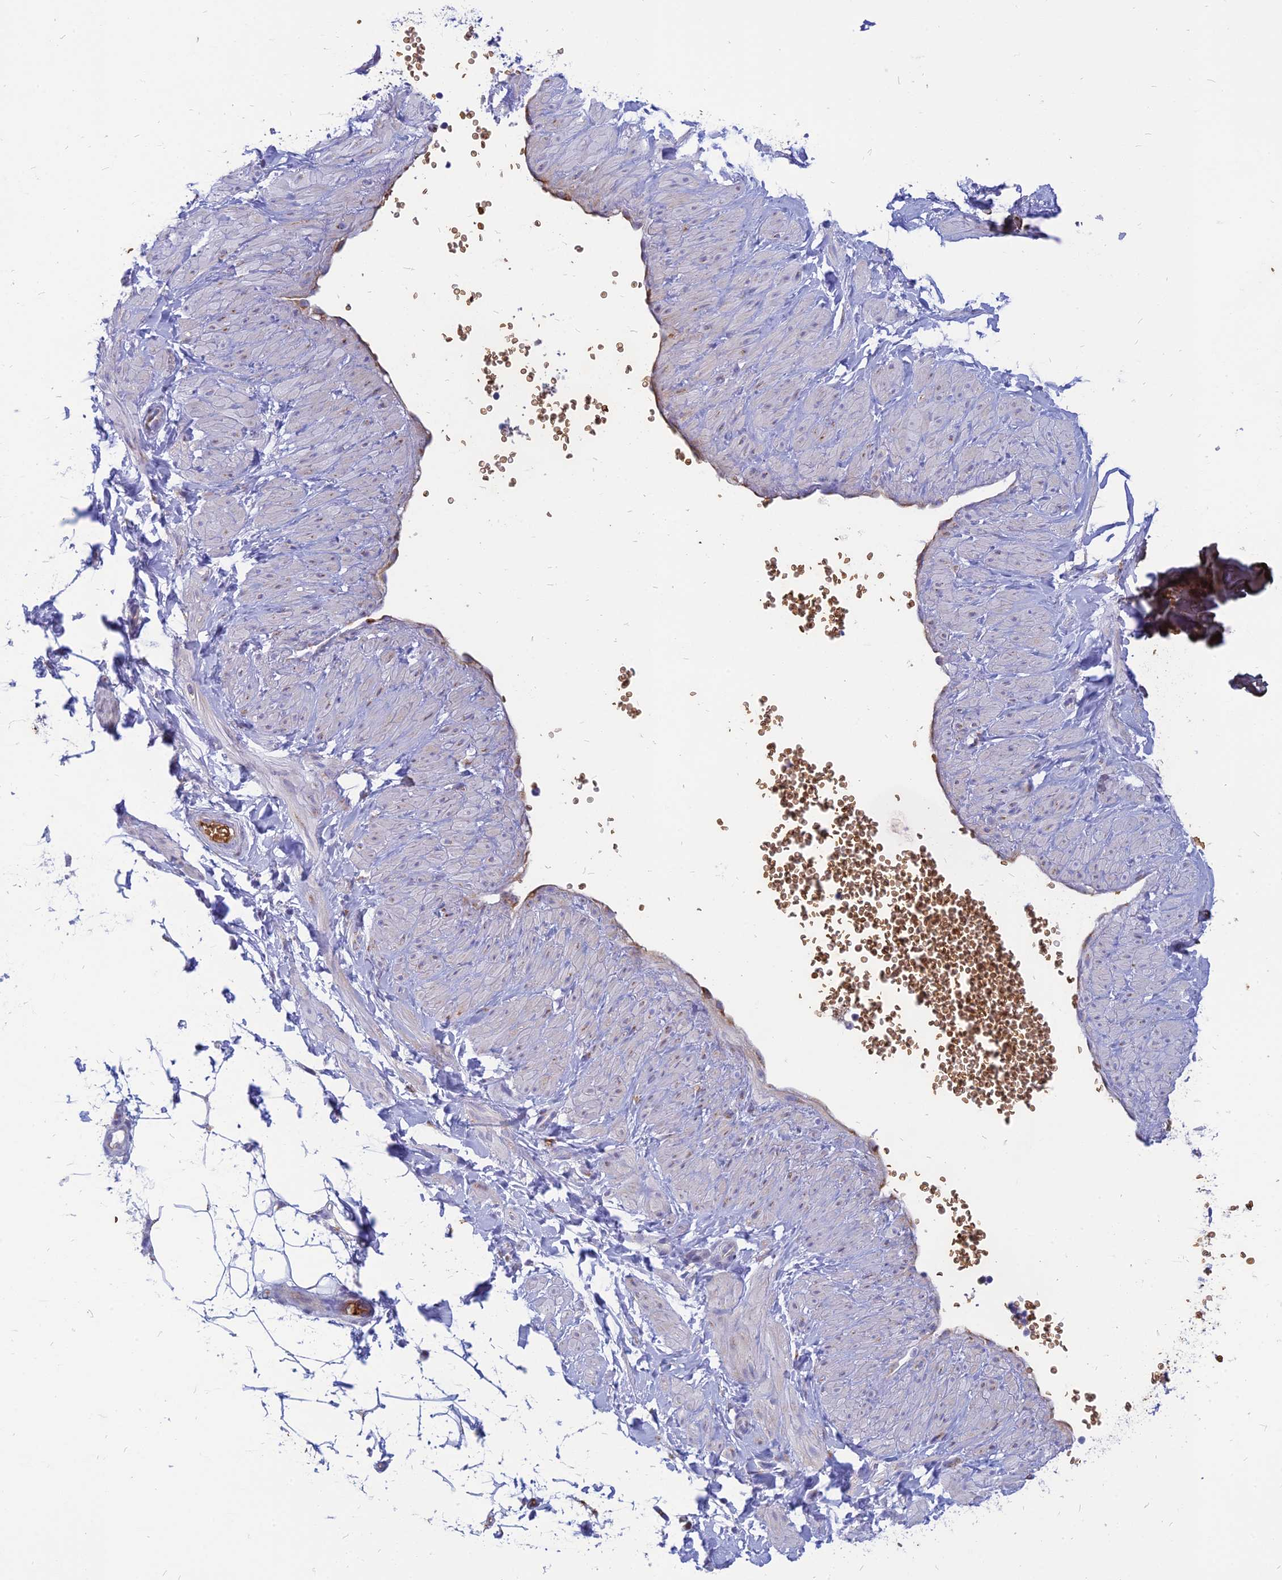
{"staining": {"intensity": "negative", "quantity": "none", "location": "none"}, "tissue": "adipose tissue", "cell_type": "Adipocytes", "image_type": "normal", "snomed": [{"axis": "morphology", "description": "Normal tissue, NOS"}, {"axis": "topography", "description": "Soft tissue"}, {"axis": "topography", "description": "Adipose tissue"}, {"axis": "topography", "description": "Vascular tissue"}, {"axis": "topography", "description": "Peripheral nerve tissue"}], "caption": "This is a photomicrograph of immunohistochemistry staining of benign adipose tissue, which shows no expression in adipocytes. (Immunohistochemistry (ihc), brightfield microscopy, high magnification).", "gene": "HHAT", "patient": {"sex": "male", "age": 74}}